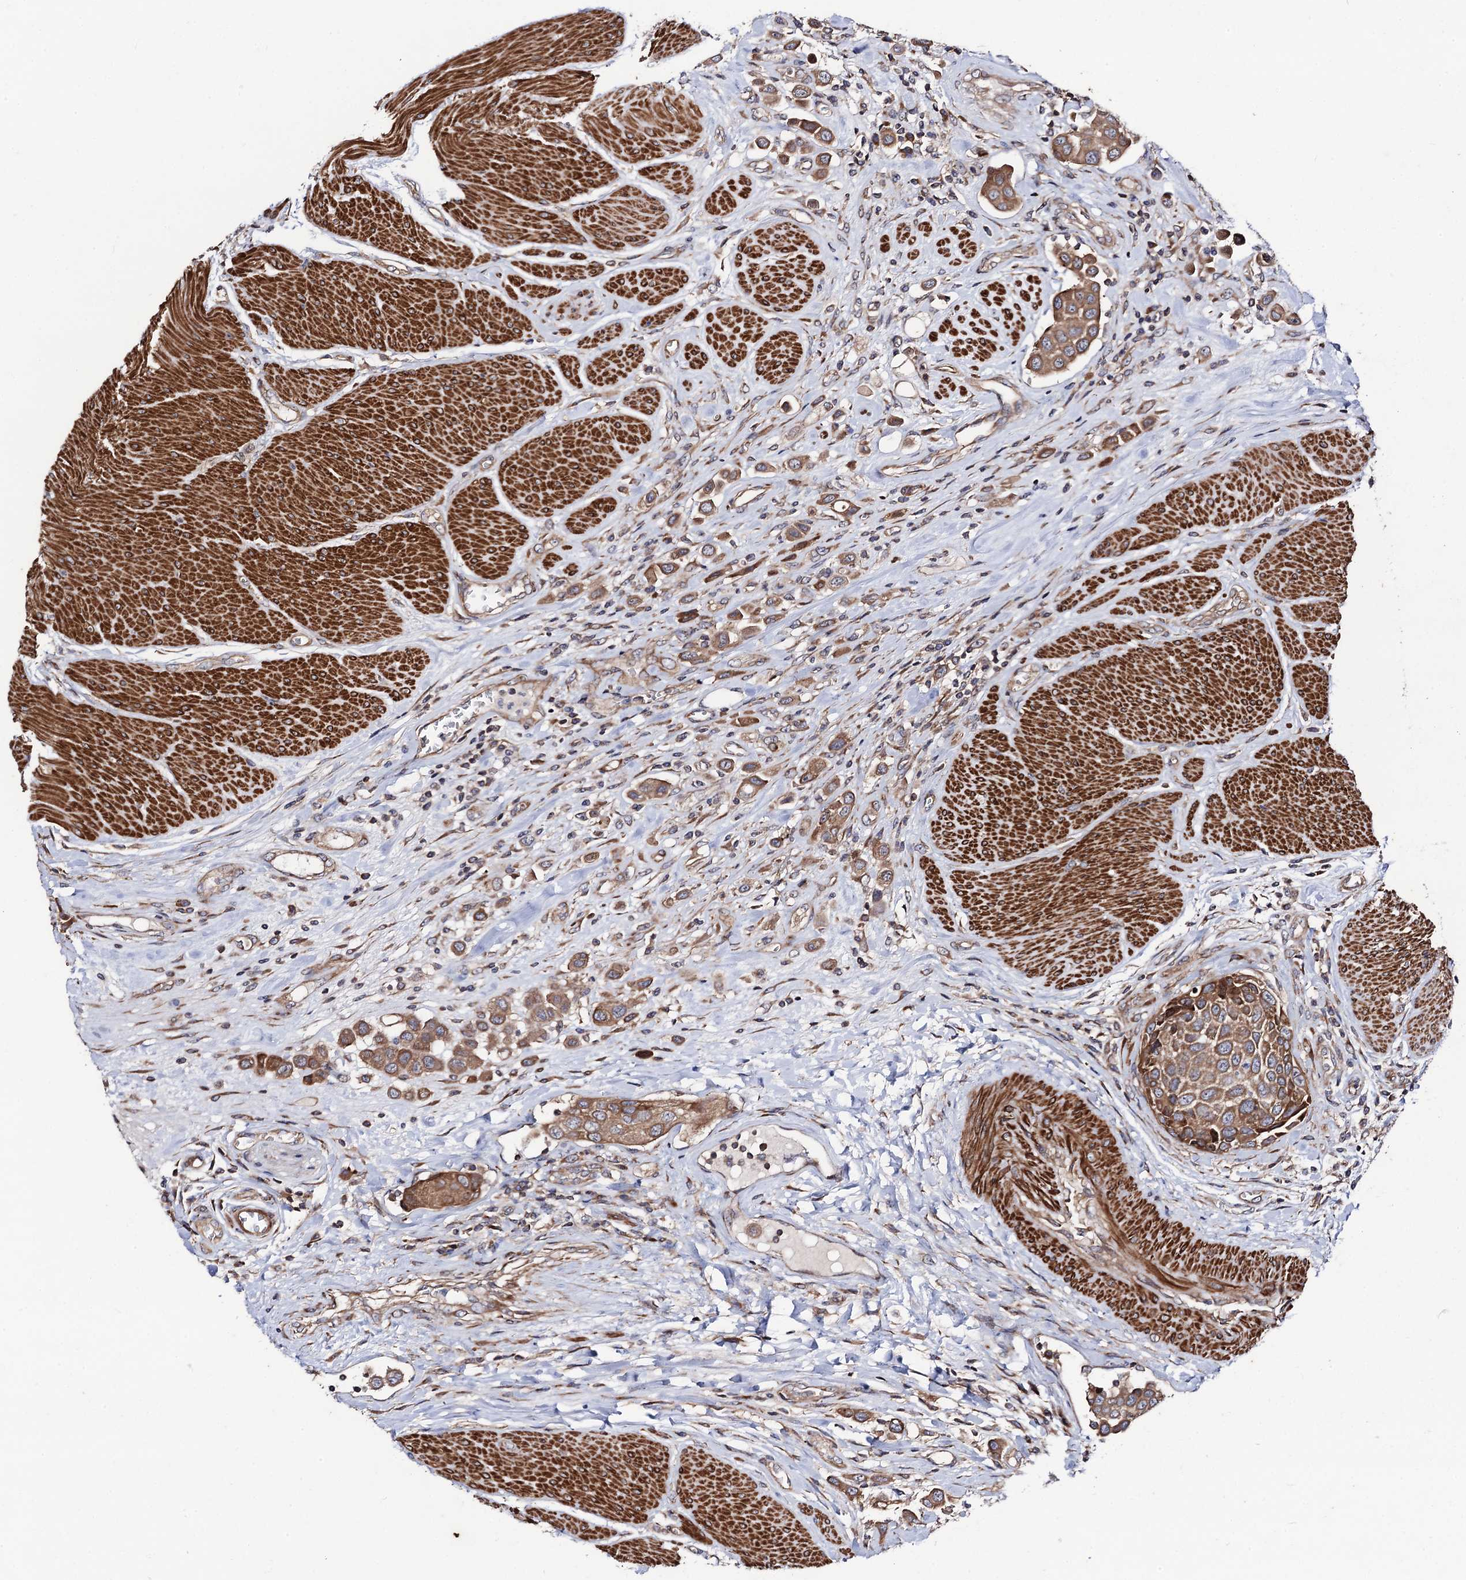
{"staining": {"intensity": "moderate", "quantity": ">75%", "location": "cytoplasmic/membranous"}, "tissue": "urothelial cancer", "cell_type": "Tumor cells", "image_type": "cancer", "snomed": [{"axis": "morphology", "description": "Urothelial carcinoma, High grade"}, {"axis": "topography", "description": "Urinary bladder"}], "caption": "Immunohistochemical staining of human urothelial cancer demonstrates moderate cytoplasmic/membranous protein staining in approximately >75% of tumor cells.", "gene": "DYDC1", "patient": {"sex": "male", "age": 50}}